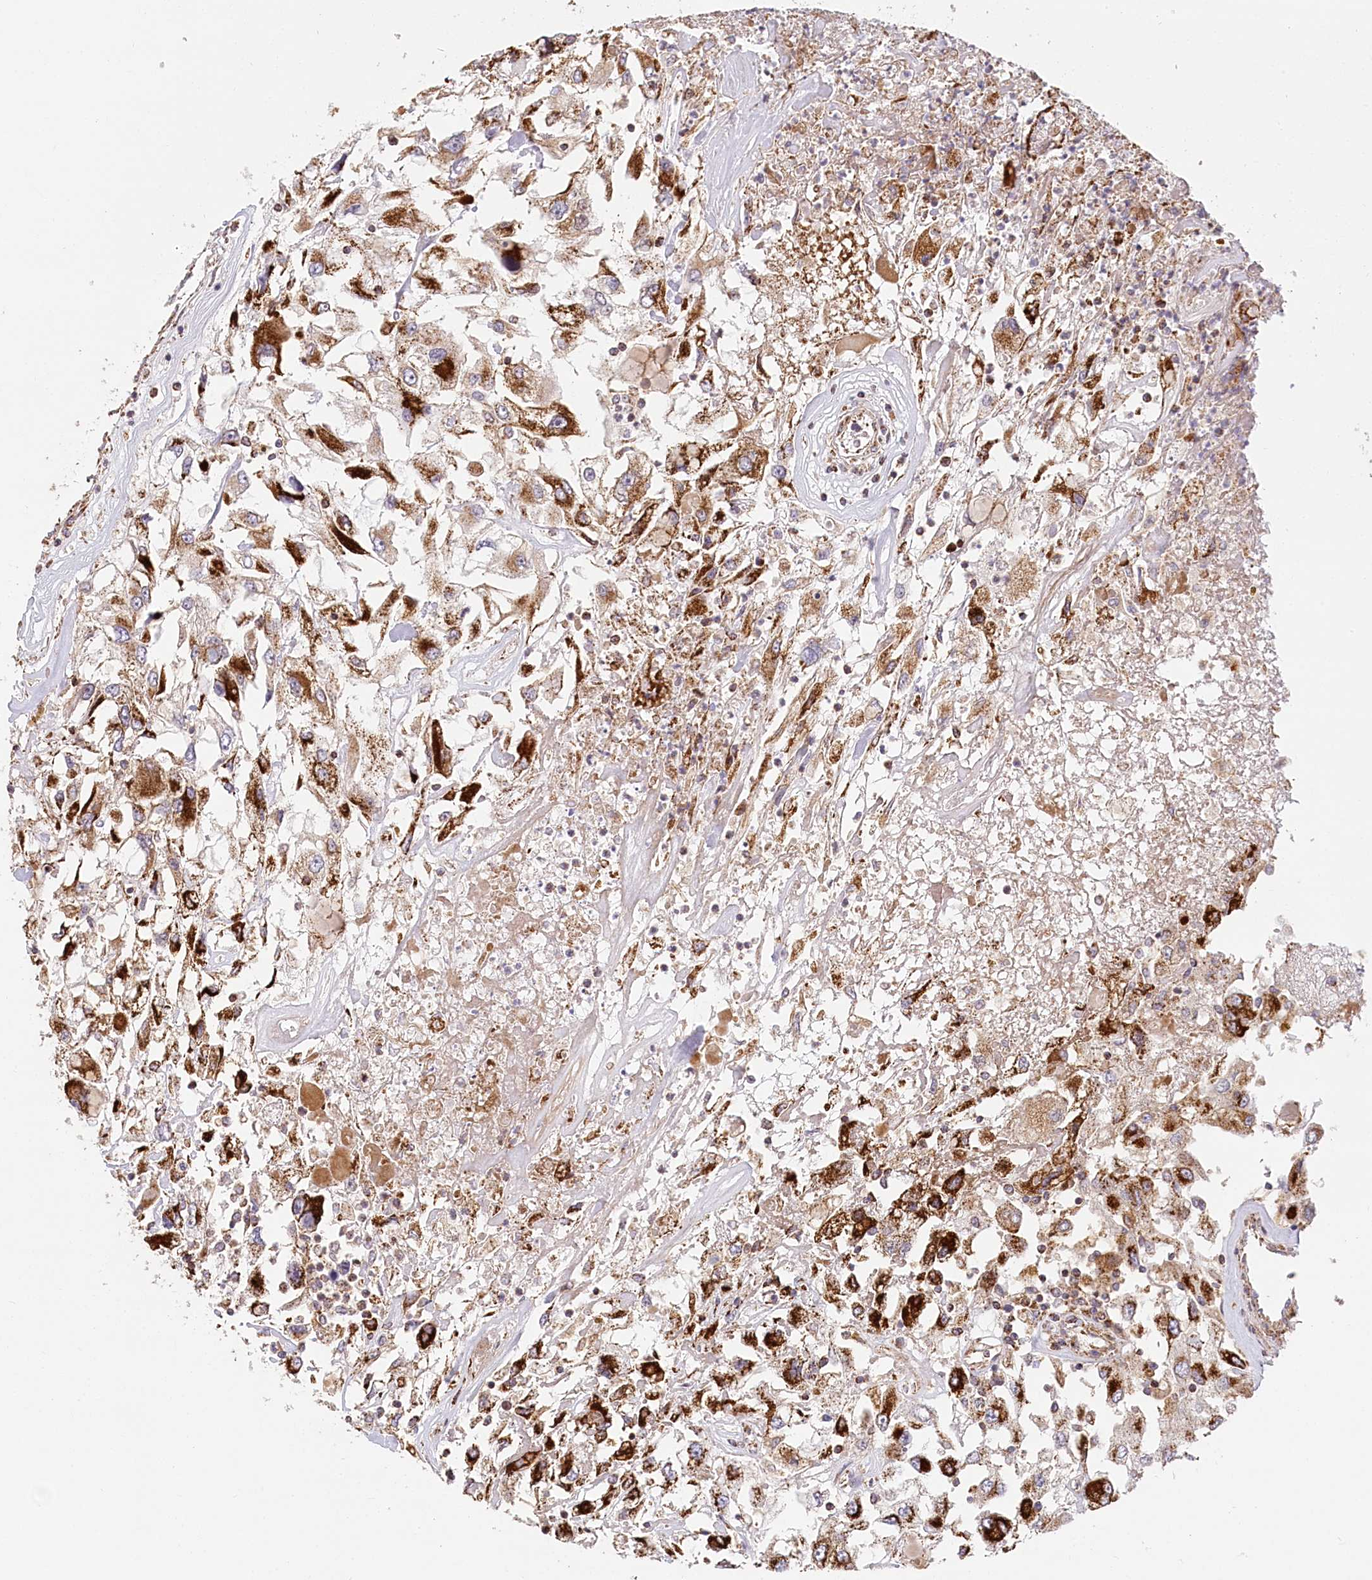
{"staining": {"intensity": "strong", "quantity": ">75%", "location": "cytoplasmic/membranous"}, "tissue": "renal cancer", "cell_type": "Tumor cells", "image_type": "cancer", "snomed": [{"axis": "morphology", "description": "Adenocarcinoma, NOS"}, {"axis": "topography", "description": "Kidney"}], "caption": "Brown immunohistochemical staining in renal adenocarcinoma reveals strong cytoplasmic/membranous positivity in about >75% of tumor cells. The staining is performed using DAB brown chromogen to label protein expression. The nuclei are counter-stained blue using hematoxylin.", "gene": "UMPS", "patient": {"sex": "female", "age": 52}}